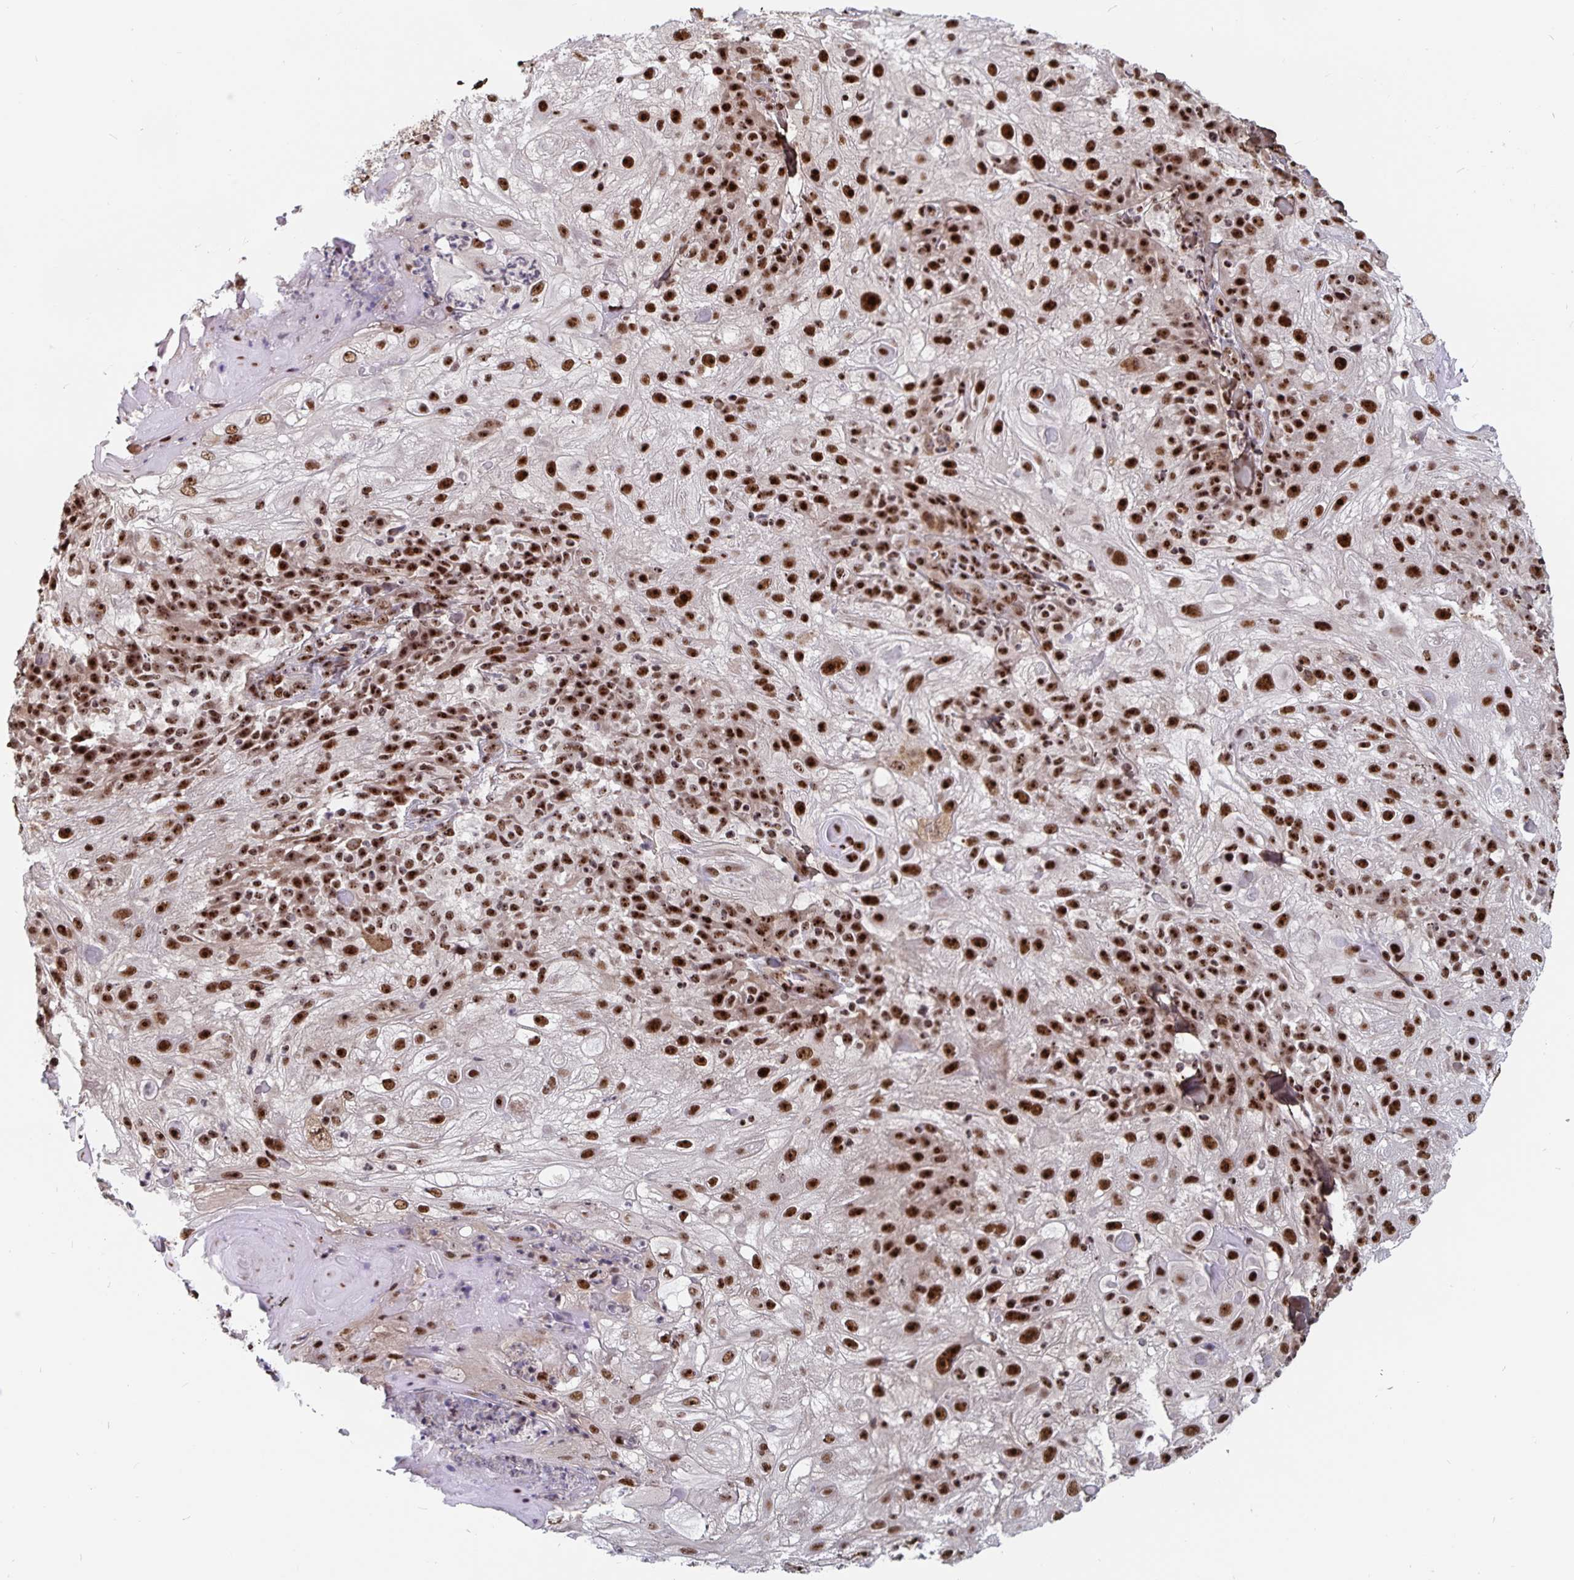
{"staining": {"intensity": "strong", "quantity": ">75%", "location": "nuclear"}, "tissue": "skin cancer", "cell_type": "Tumor cells", "image_type": "cancer", "snomed": [{"axis": "morphology", "description": "Normal tissue, NOS"}, {"axis": "morphology", "description": "Squamous cell carcinoma, NOS"}, {"axis": "topography", "description": "Skin"}], "caption": "Immunohistochemical staining of human skin squamous cell carcinoma exhibits high levels of strong nuclear protein positivity in approximately >75% of tumor cells.", "gene": "LAS1L", "patient": {"sex": "female", "age": 83}}